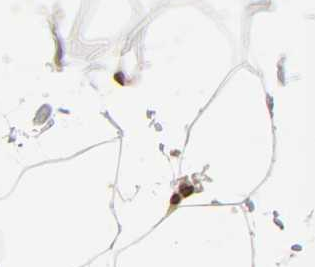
{"staining": {"intensity": "moderate", "quantity": "25%-75%", "location": "nuclear"}, "tissue": "adipose tissue", "cell_type": "Adipocytes", "image_type": "normal", "snomed": [{"axis": "morphology", "description": "Normal tissue, NOS"}, {"axis": "morphology", "description": "Duct carcinoma"}, {"axis": "topography", "description": "Breast"}, {"axis": "topography", "description": "Adipose tissue"}], "caption": "Immunohistochemical staining of benign human adipose tissue demonstrates moderate nuclear protein positivity in approximately 25%-75% of adipocytes.", "gene": "MLLT6", "patient": {"sex": "female", "age": 37}}